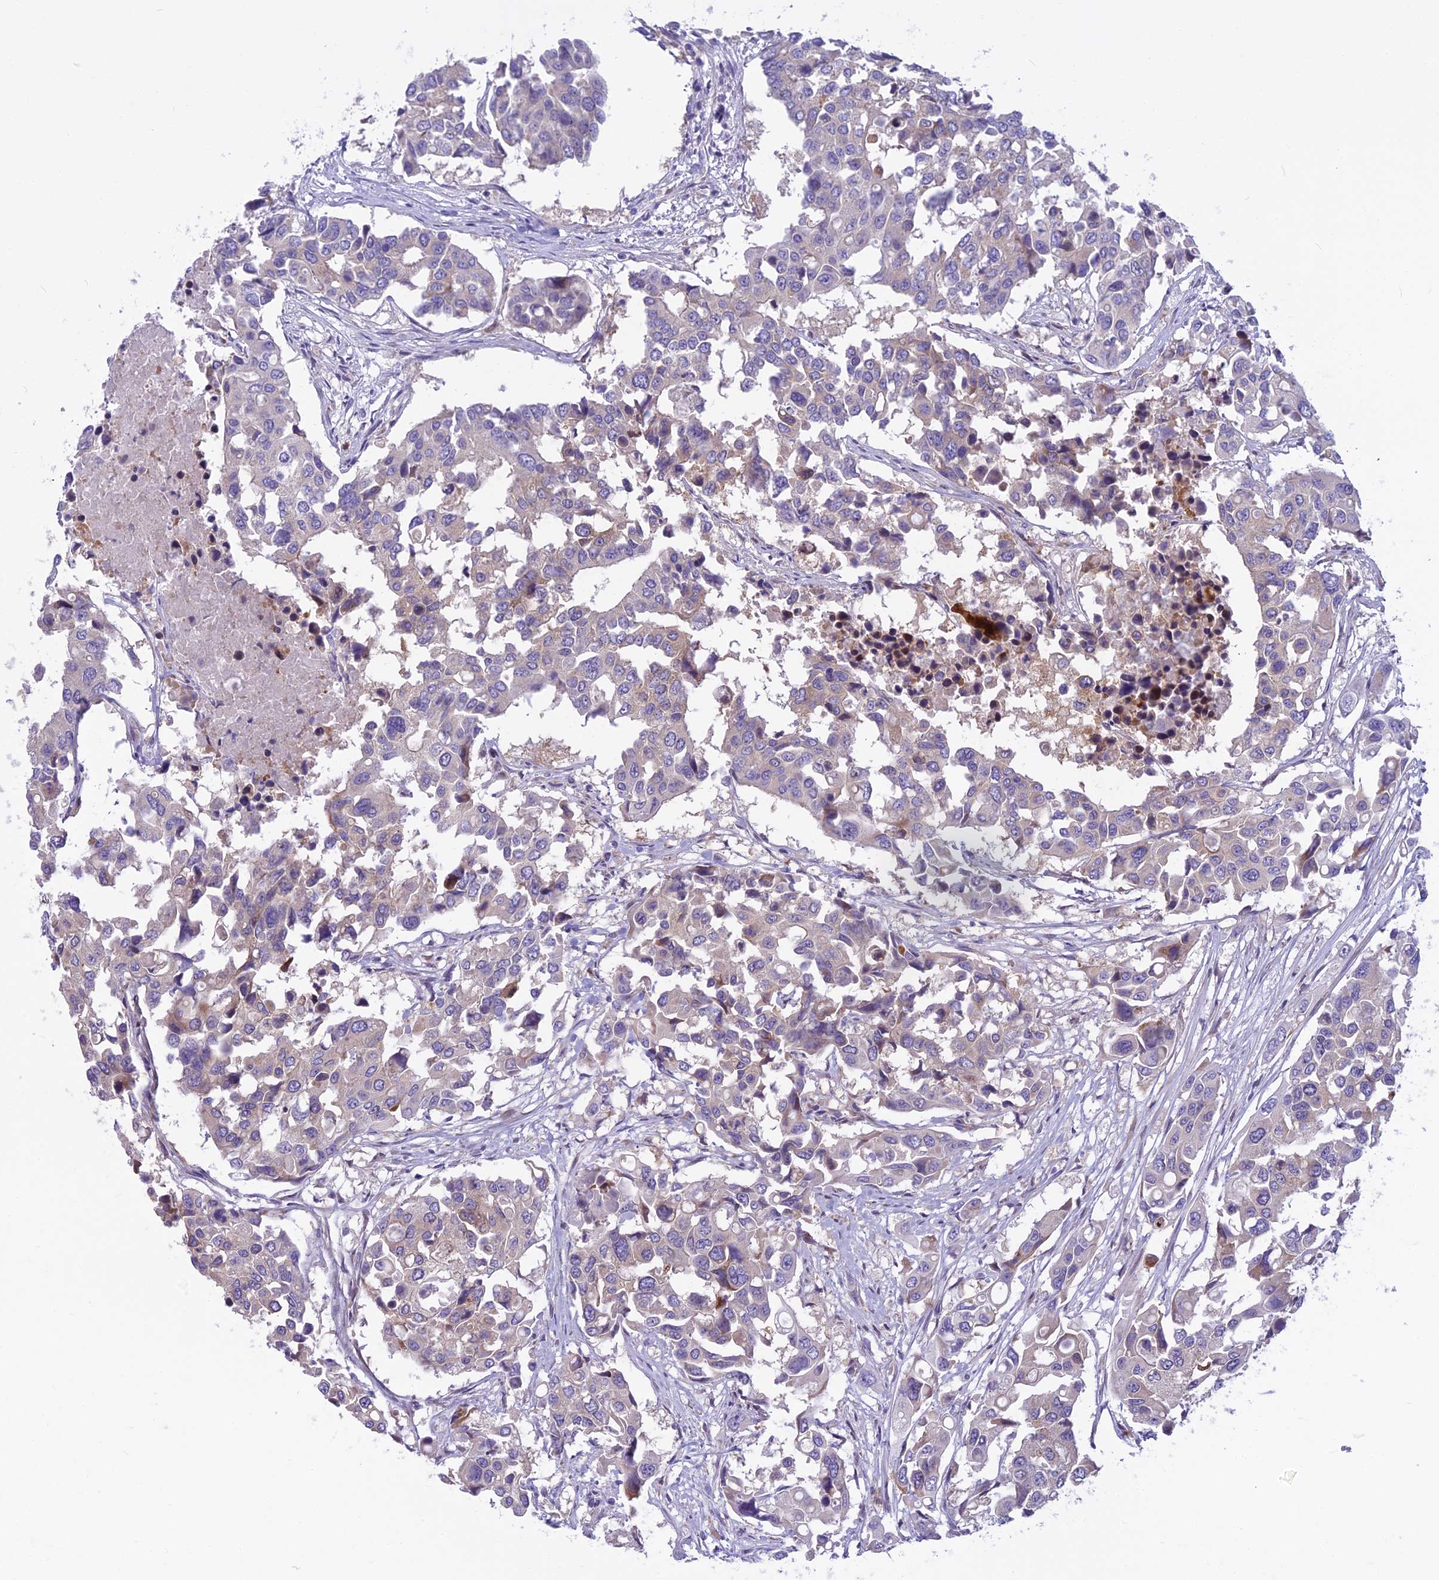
{"staining": {"intensity": "weak", "quantity": "25%-75%", "location": "cytoplasmic/membranous"}, "tissue": "colorectal cancer", "cell_type": "Tumor cells", "image_type": "cancer", "snomed": [{"axis": "morphology", "description": "Adenocarcinoma, NOS"}, {"axis": "topography", "description": "Colon"}], "caption": "Weak cytoplasmic/membranous expression is appreciated in approximately 25%-75% of tumor cells in adenocarcinoma (colorectal).", "gene": "PCDHB14", "patient": {"sex": "male", "age": 77}}